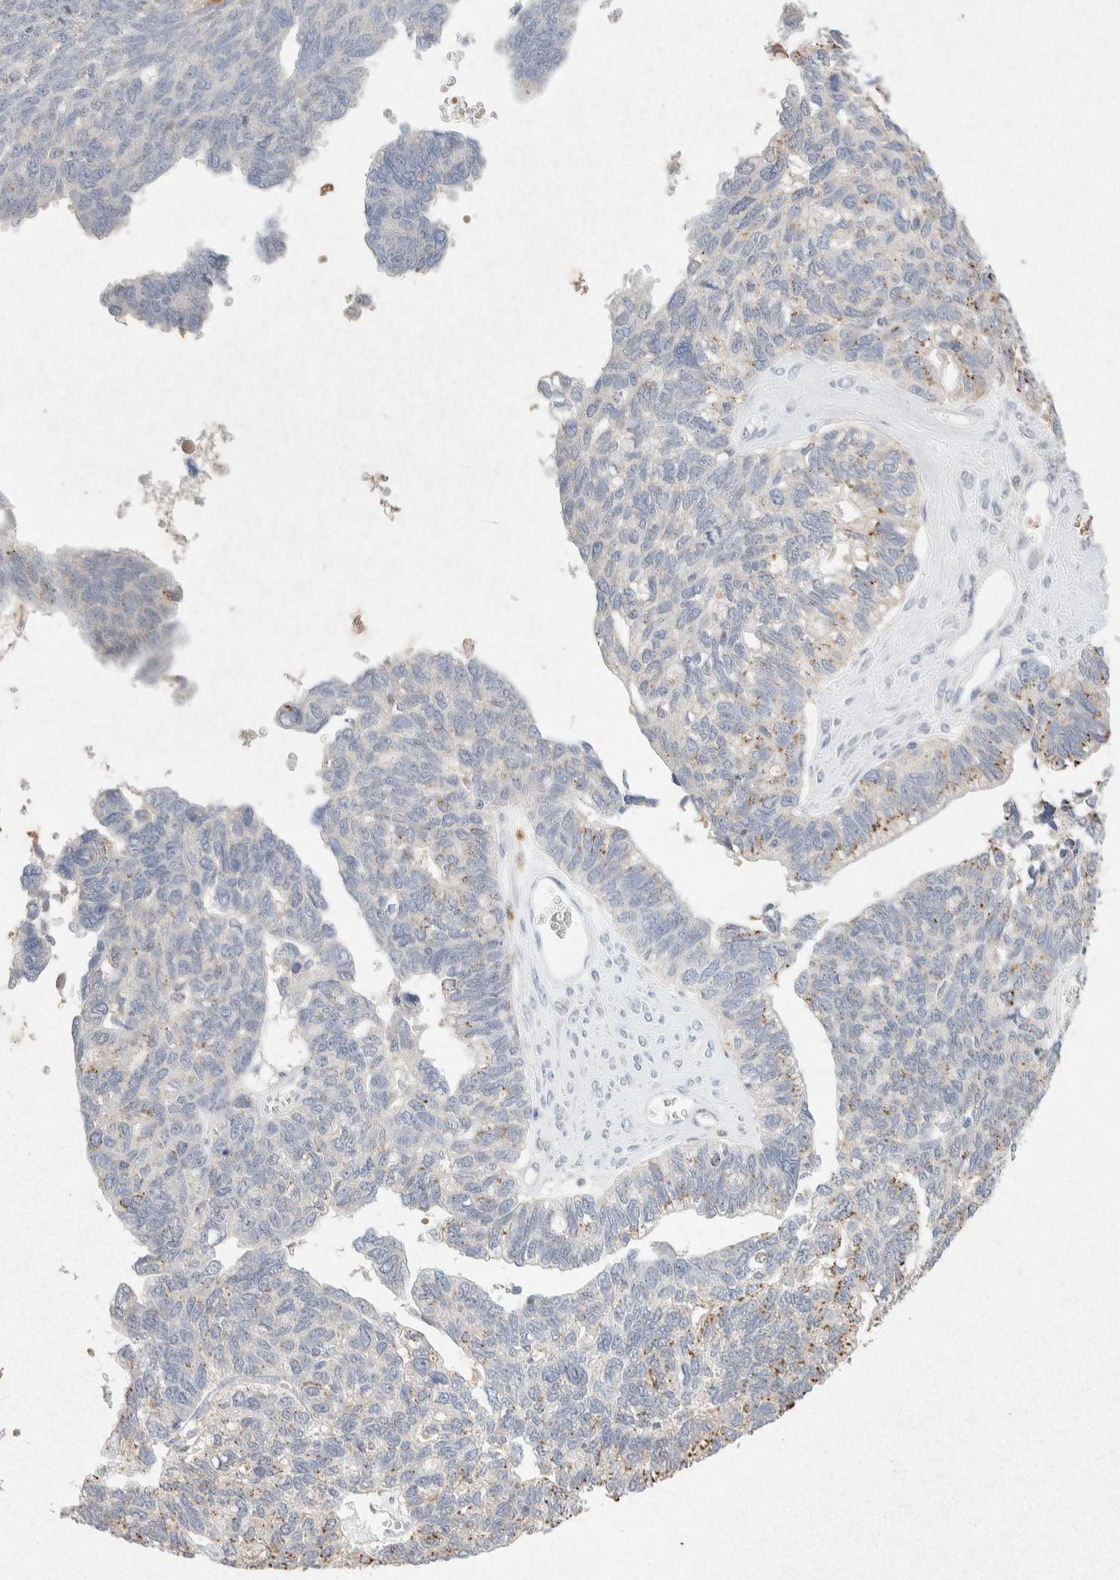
{"staining": {"intensity": "moderate", "quantity": "<25%", "location": "cytoplasmic/membranous"}, "tissue": "ovarian cancer", "cell_type": "Tumor cells", "image_type": "cancer", "snomed": [{"axis": "morphology", "description": "Cystadenocarcinoma, serous, NOS"}, {"axis": "topography", "description": "Ovary"}], "caption": "There is low levels of moderate cytoplasmic/membranous staining in tumor cells of serous cystadenocarcinoma (ovarian), as demonstrated by immunohistochemical staining (brown color).", "gene": "GNAI1", "patient": {"sex": "female", "age": 79}}